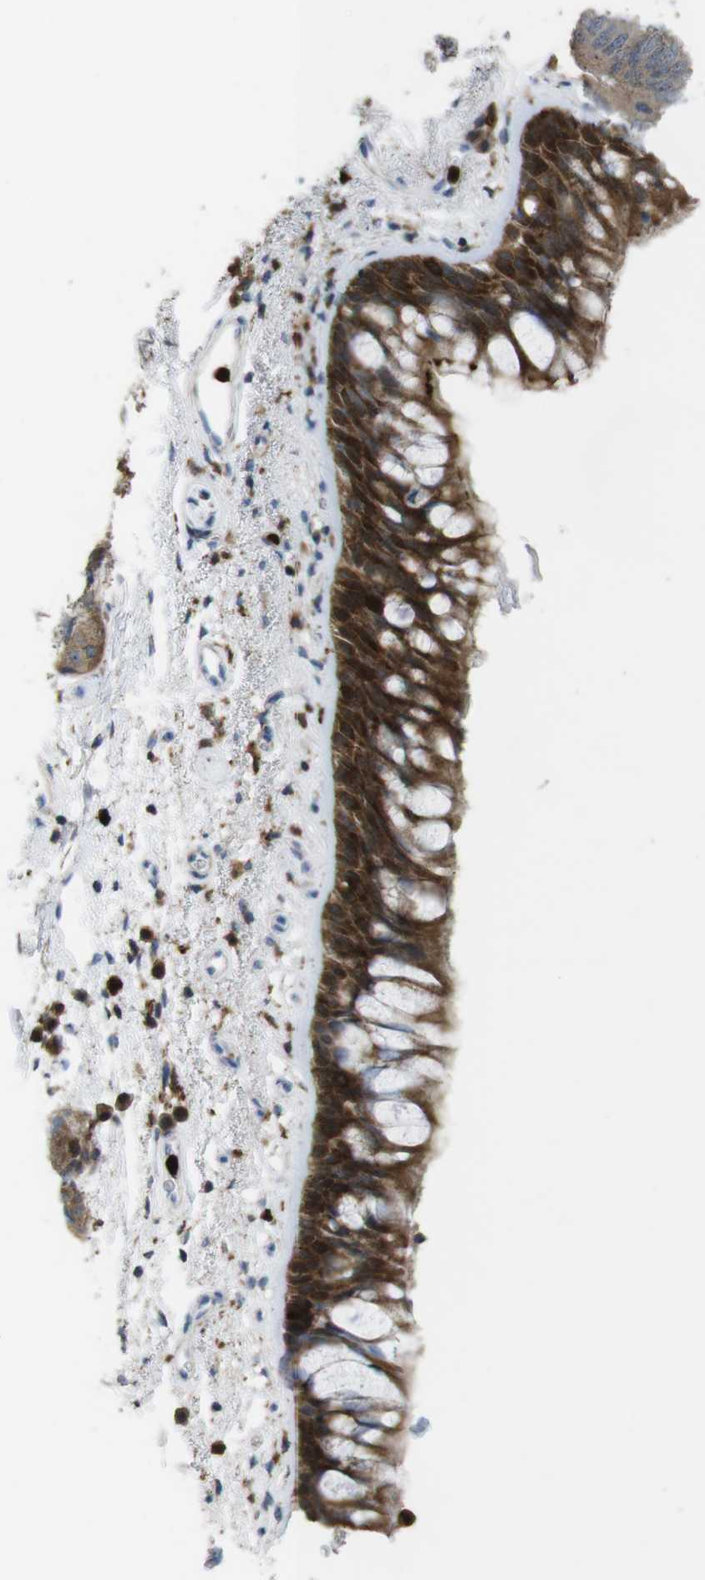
{"staining": {"intensity": "strong", "quantity": ">75%", "location": "cytoplasmic/membranous"}, "tissue": "bronchus", "cell_type": "Respiratory epithelial cells", "image_type": "normal", "snomed": [{"axis": "morphology", "description": "Normal tissue, NOS"}, {"axis": "morphology", "description": "Adenocarcinoma, NOS"}, {"axis": "topography", "description": "Bronchus"}, {"axis": "topography", "description": "Lung"}], "caption": "Protein analysis of normal bronchus reveals strong cytoplasmic/membranous positivity in approximately >75% of respiratory epithelial cells.", "gene": "PRKCD", "patient": {"sex": "female", "age": 54}}